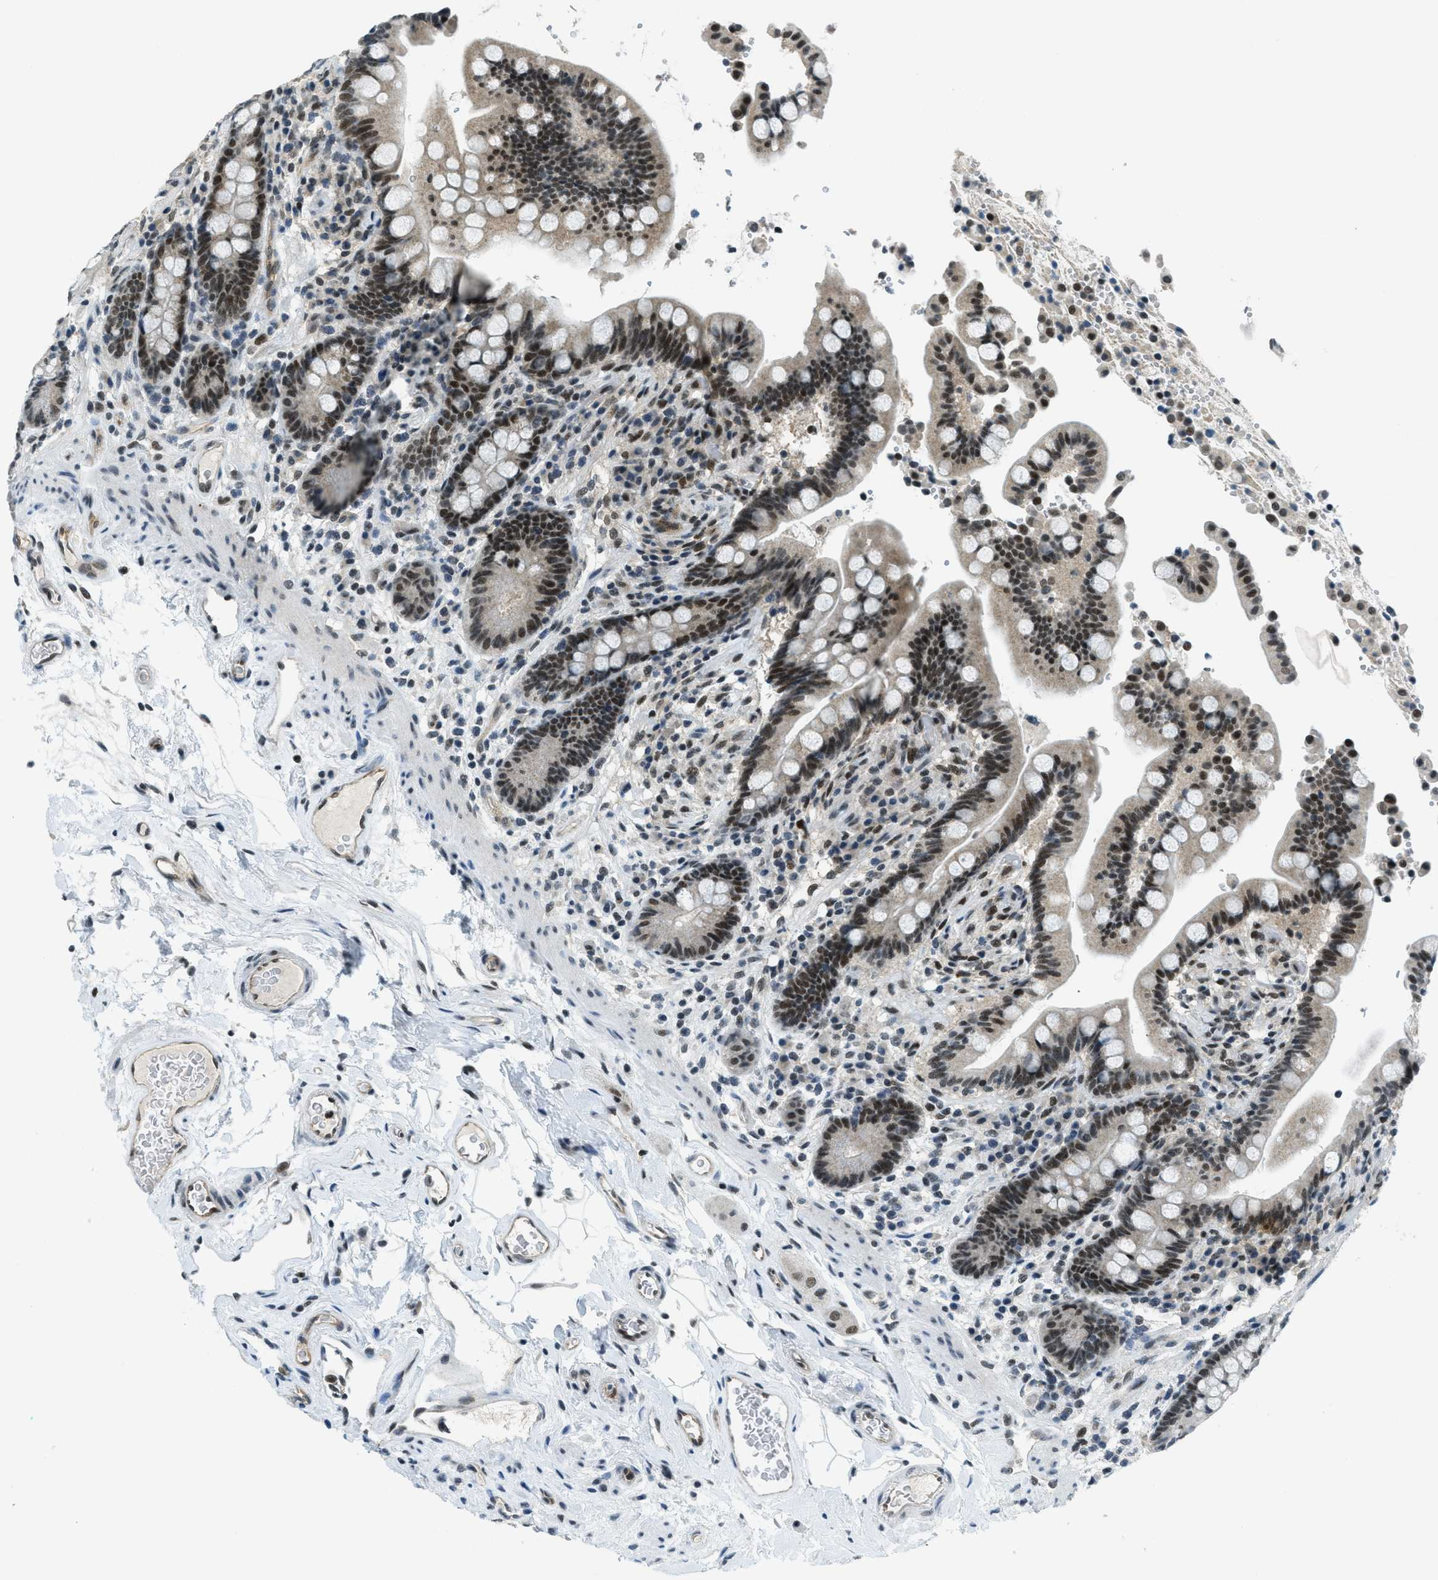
{"staining": {"intensity": "moderate", "quantity": "25%-75%", "location": "cytoplasmic/membranous,nuclear"}, "tissue": "colon", "cell_type": "Endothelial cells", "image_type": "normal", "snomed": [{"axis": "morphology", "description": "Normal tissue, NOS"}, {"axis": "topography", "description": "Colon"}], "caption": "High-power microscopy captured an immunohistochemistry micrograph of normal colon, revealing moderate cytoplasmic/membranous,nuclear positivity in about 25%-75% of endothelial cells. (brown staining indicates protein expression, while blue staining denotes nuclei).", "gene": "KLF6", "patient": {"sex": "male", "age": 73}}